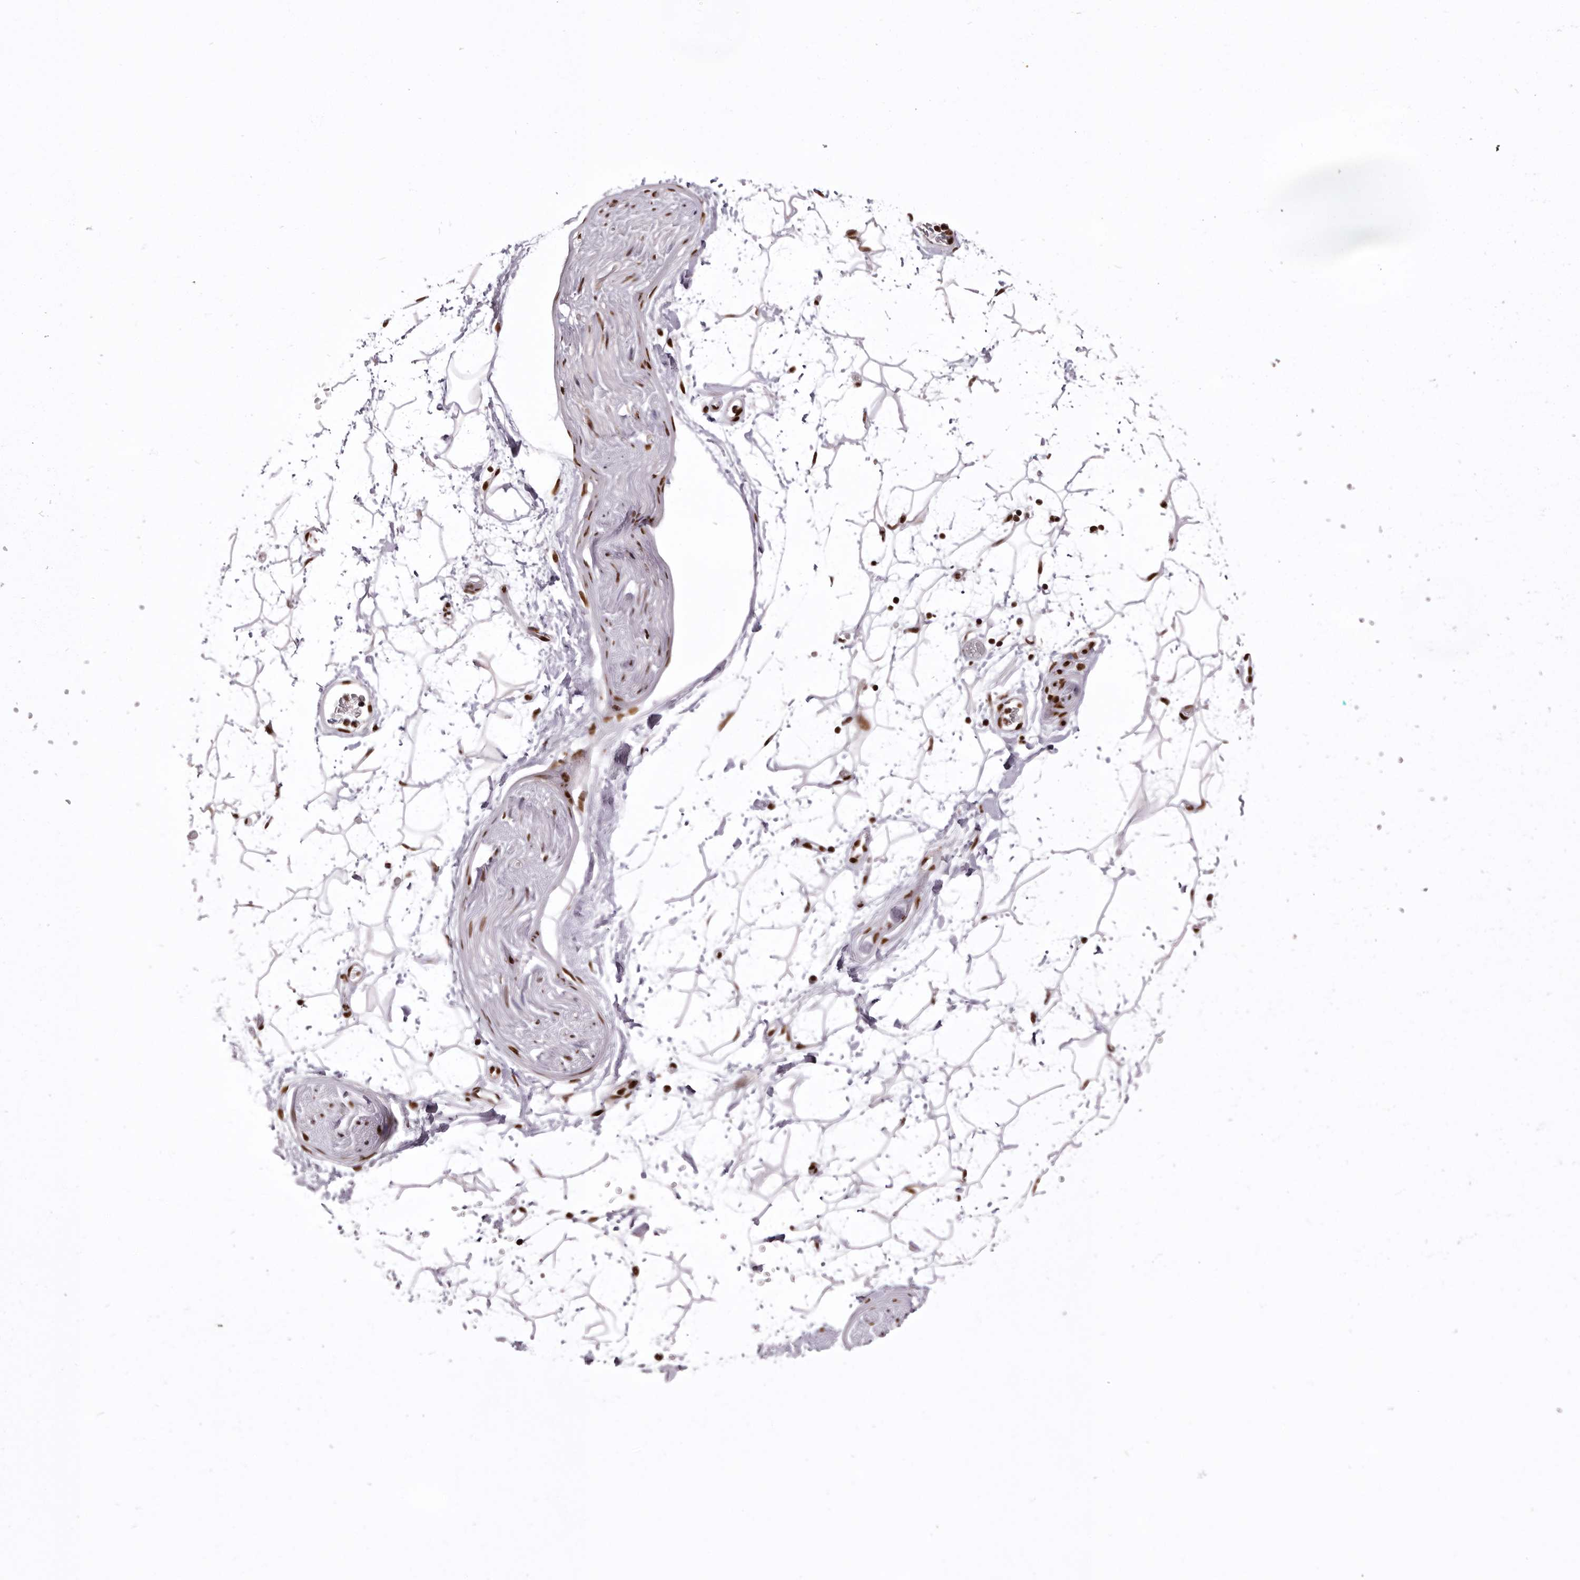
{"staining": {"intensity": "strong", "quantity": ">75%", "location": "nuclear"}, "tissue": "adipose tissue", "cell_type": "Adipocytes", "image_type": "normal", "snomed": [{"axis": "morphology", "description": "Normal tissue, NOS"}, {"axis": "topography", "description": "Soft tissue"}], "caption": "Brown immunohistochemical staining in benign human adipose tissue reveals strong nuclear expression in about >75% of adipocytes. (DAB (3,3'-diaminobenzidine) IHC, brown staining for protein, blue staining for nuclei).", "gene": "CHTOP", "patient": {"sex": "male", "age": 72}}